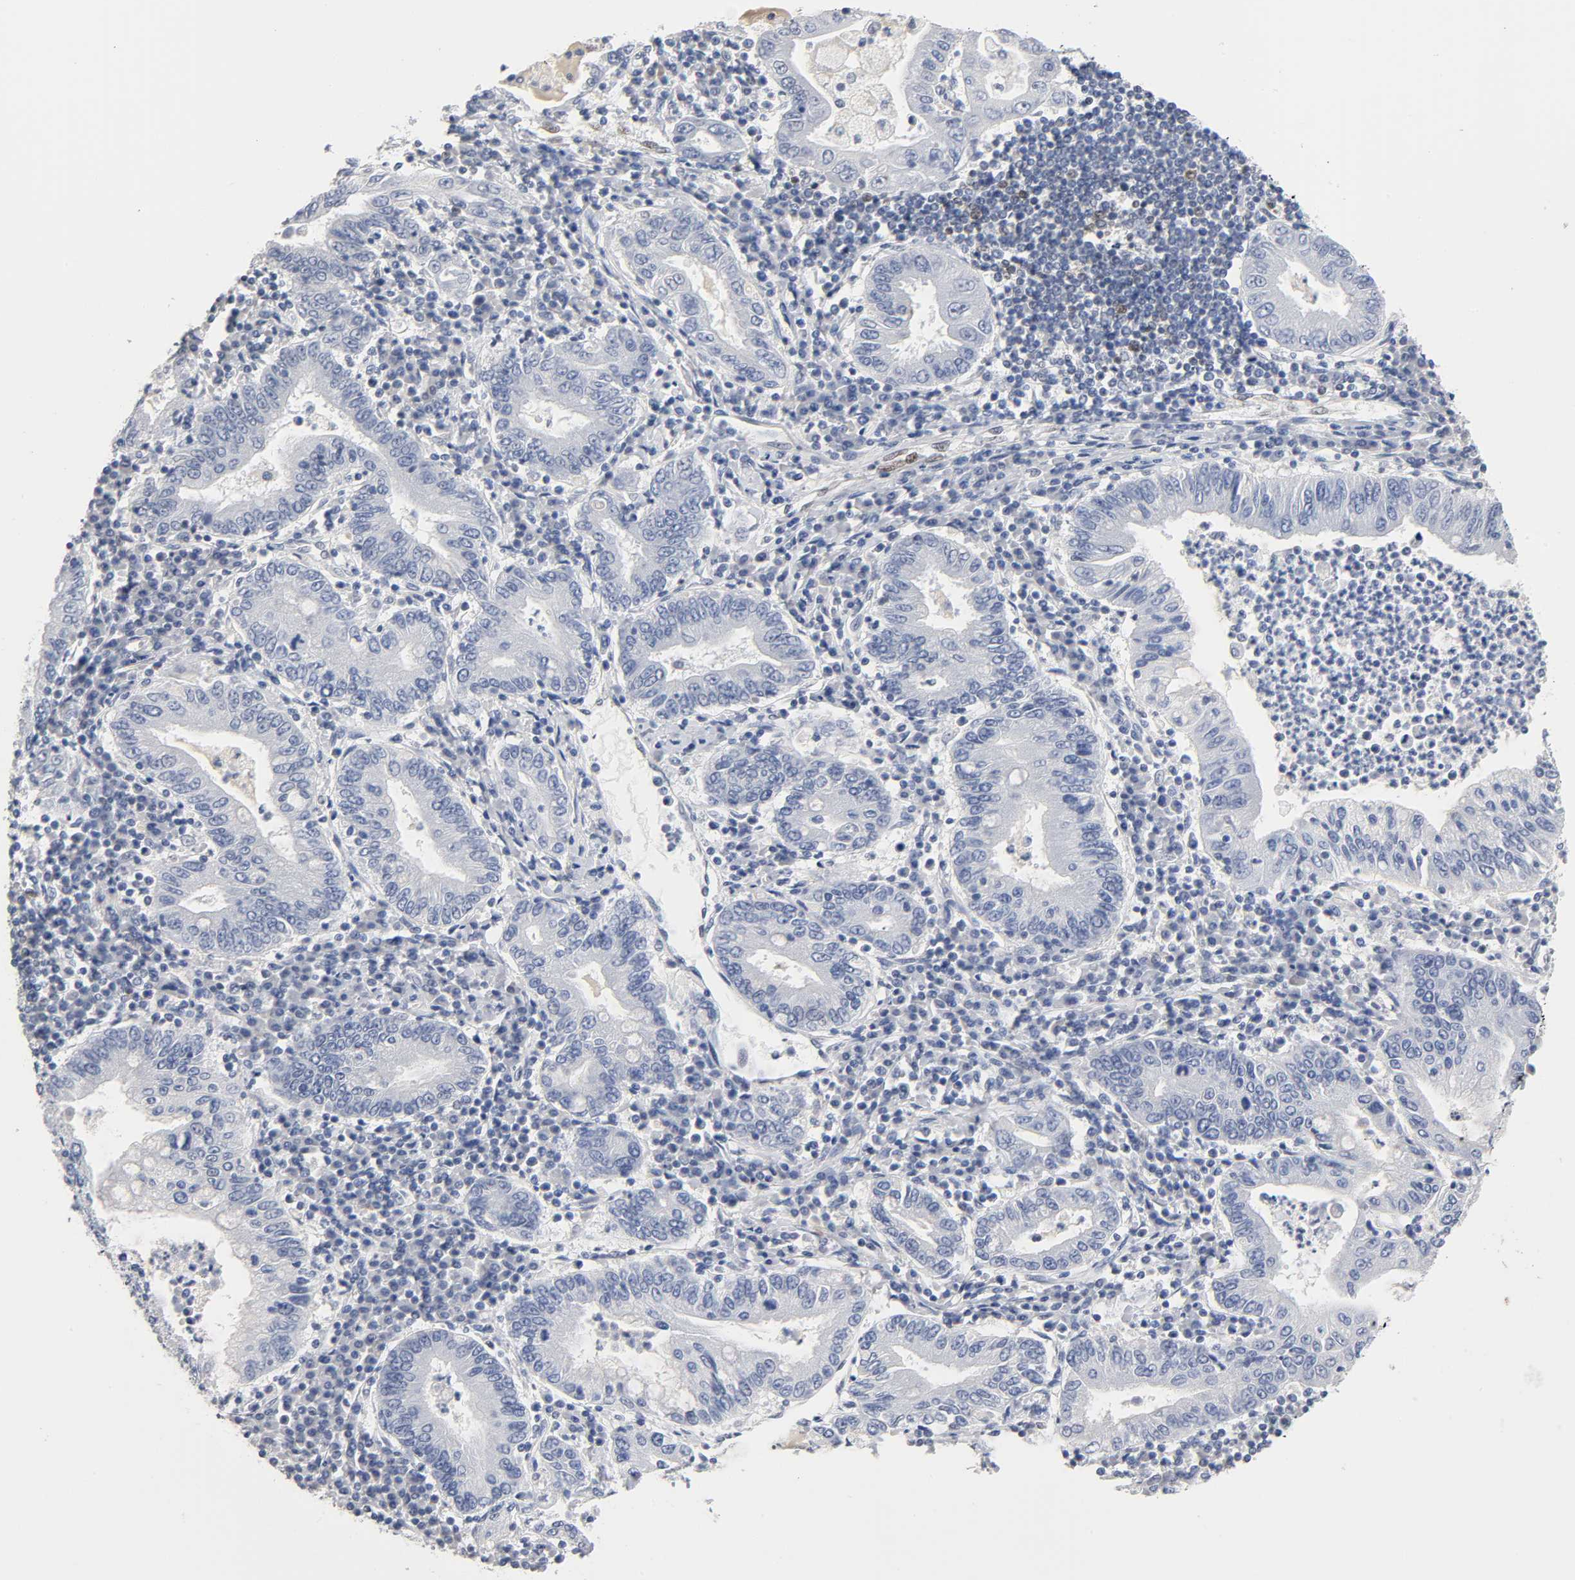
{"staining": {"intensity": "negative", "quantity": "none", "location": "none"}, "tissue": "stomach cancer", "cell_type": "Tumor cells", "image_type": "cancer", "snomed": [{"axis": "morphology", "description": "Normal tissue, NOS"}, {"axis": "morphology", "description": "Adenocarcinoma, NOS"}, {"axis": "topography", "description": "Esophagus"}, {"axis": "topography", "description": "Stomach, upper"}, {"axis": "topography", "description": "Peripheral nerve tissue"}], "caption": "The immunohistochemistry micrograph has no significant expression in tumor cells of stomach cancer tissue.", "gene": "NFATC1", "patient": {"sex": "male", "age": 62}}